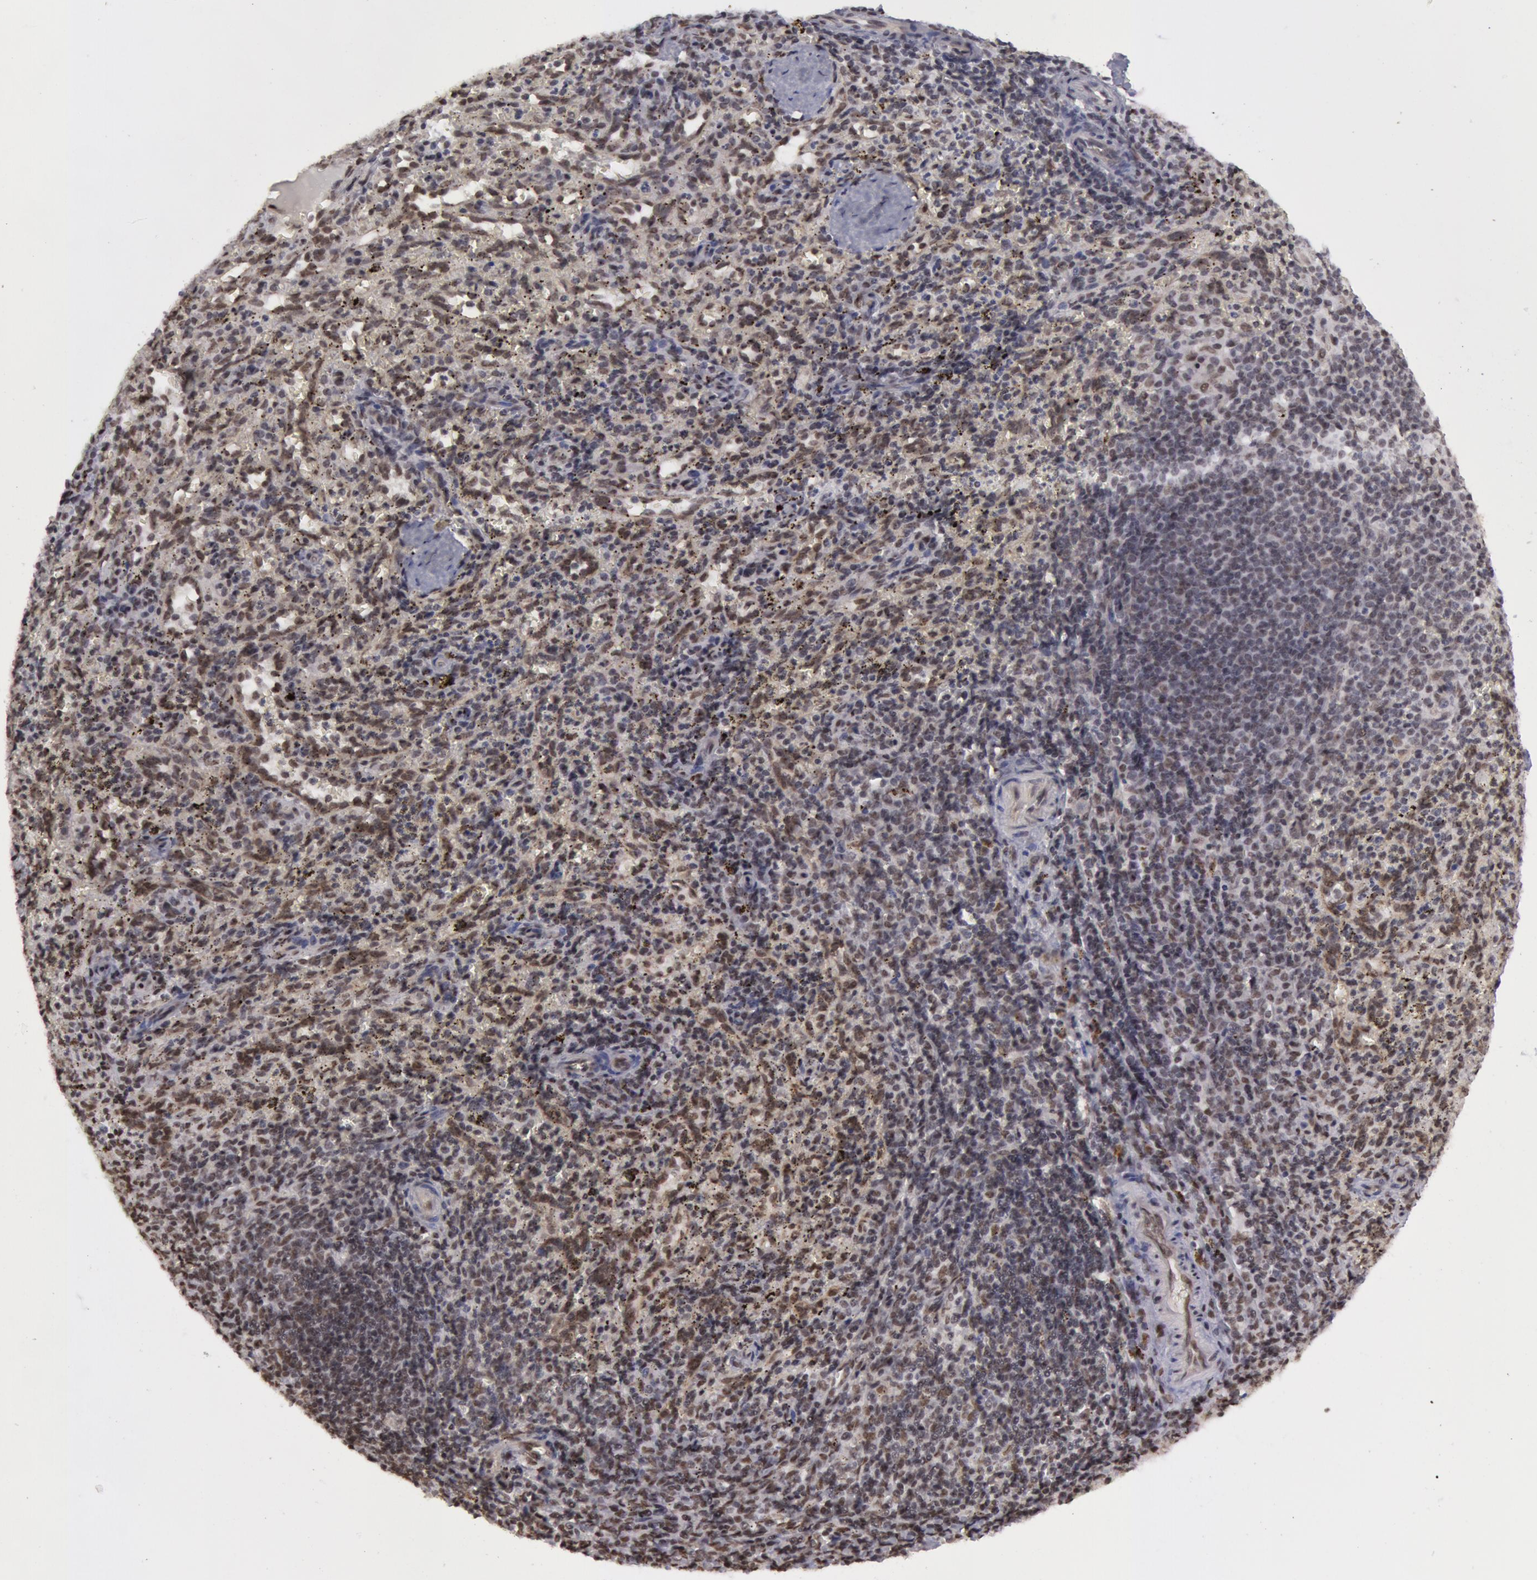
{"staining": {"intensity": "moderate", "quantity": "25%-75%", "location": "cytoplasmic/membranous,nuclear"}, "tissue": "spleen", "cell_type": "Cells in red pulp", "image_type": "normal", "snomed": [{"axis": "morphology", "description": "Normal tissue, NOS"}, {"axis": "topography", "description": "Spleen"}], "caption": "An immunohistochemistry photomicrograph of unremarkable tissue is shown. Protein staining in brown labels moderate cytoplasmic/membranous,nuclear positivity in spleen within cells in red pulp.", "gene": "VRTN", "patient": {"sex": "female", "age": 10}}